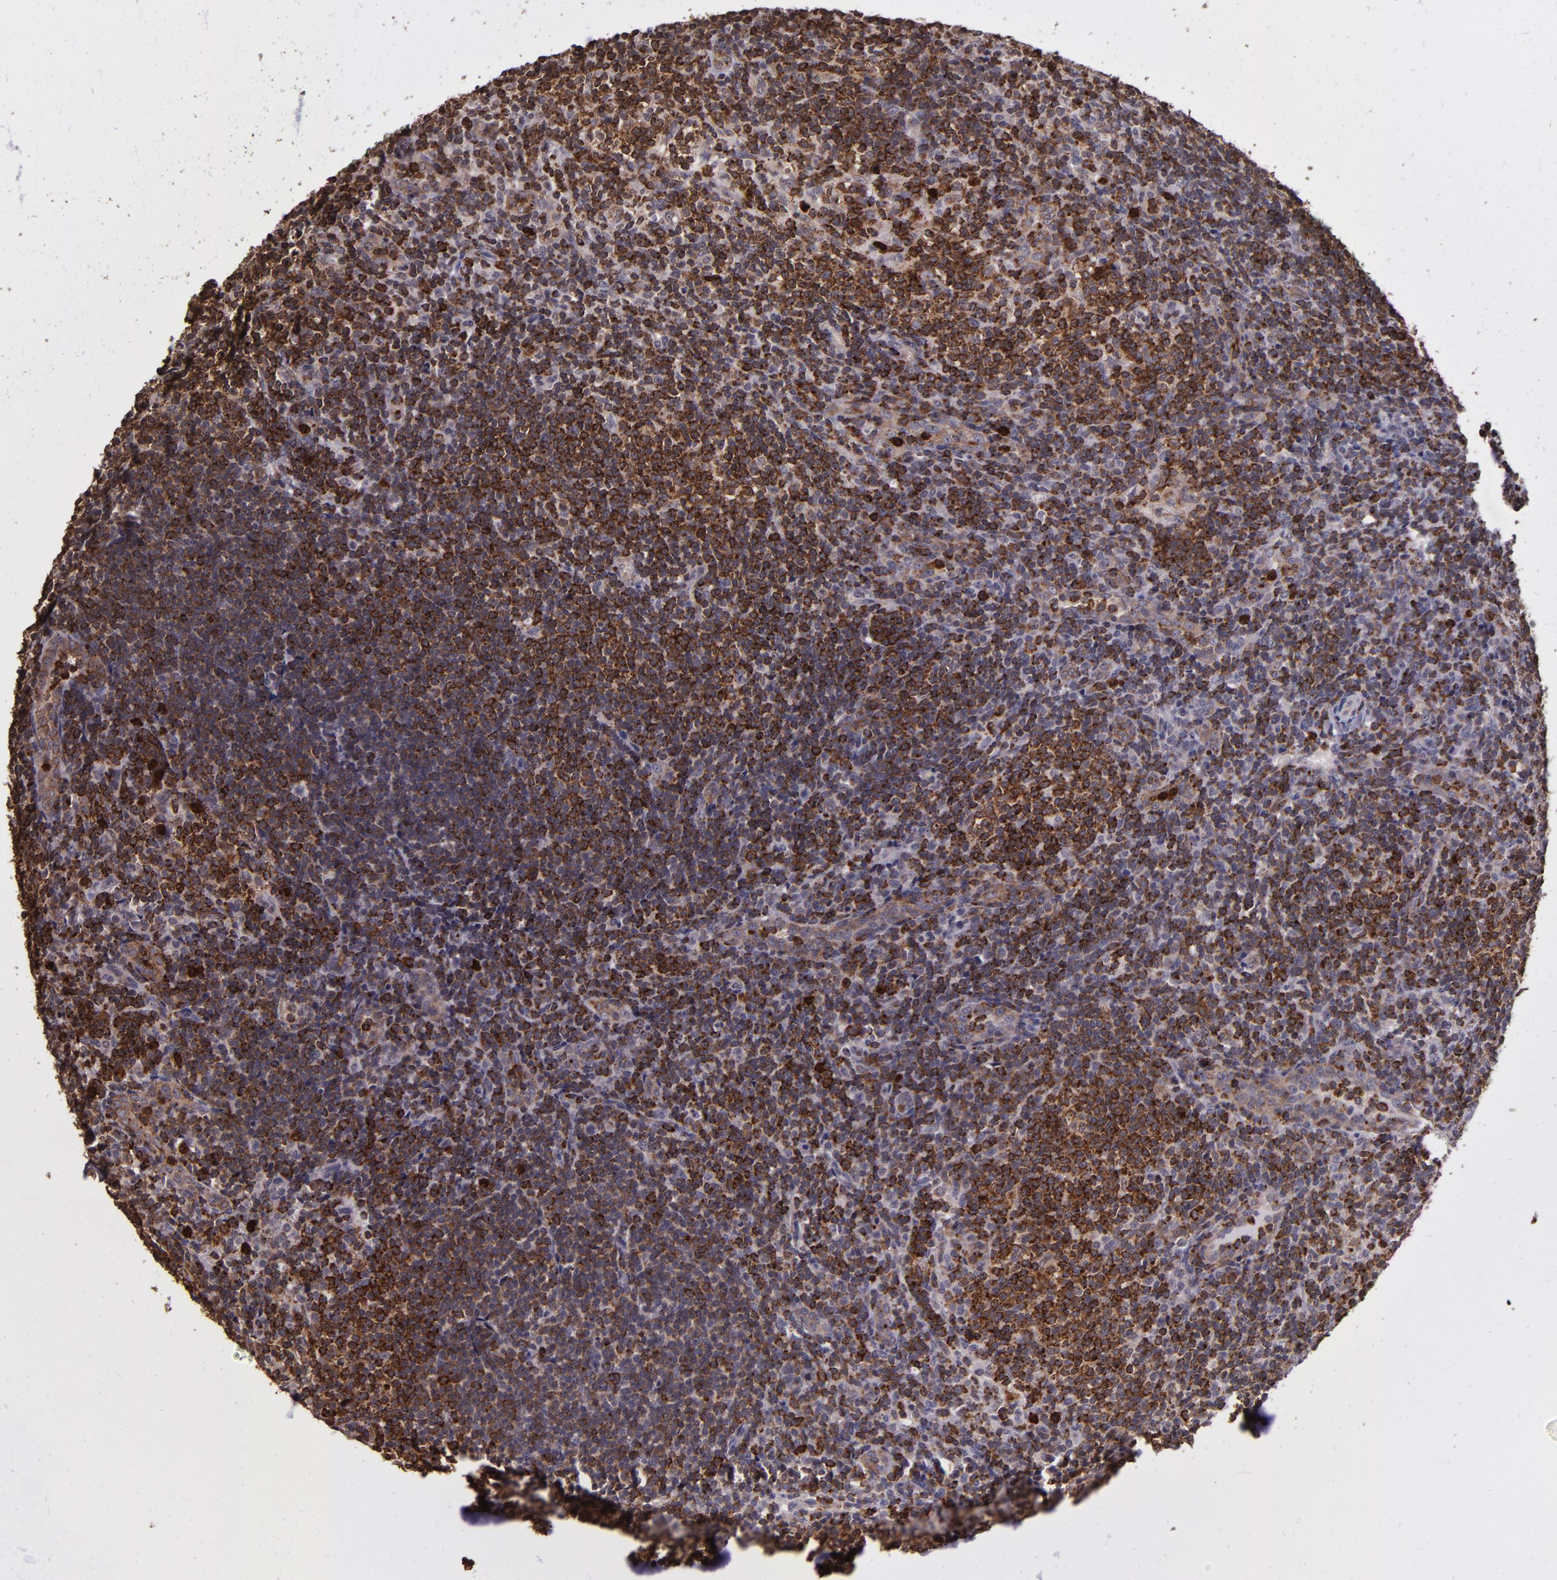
{"staining": {"intensity": "strong", "quantity": ">75%", "location": "cytoplasmic/membranous"}, "tissue": "lymphoma", "cell_type": "Tumor cells", "image_type": "cancer", "snomed": [{"axis": "morphology", "description": "Malignant lymphoma, non-Hodgkin's type, Low grade"}, {"axis": "topography", "description": "Lymph node"}], "caption": "Approximately >75% of tumor cells in lymphoma demonstrate strong cytoplasmic/membranous protein staining as visualized by brown immunohistochemical staining.", "gene": "SLC2A3", "patient": {"sex": "female", "age": 76}}